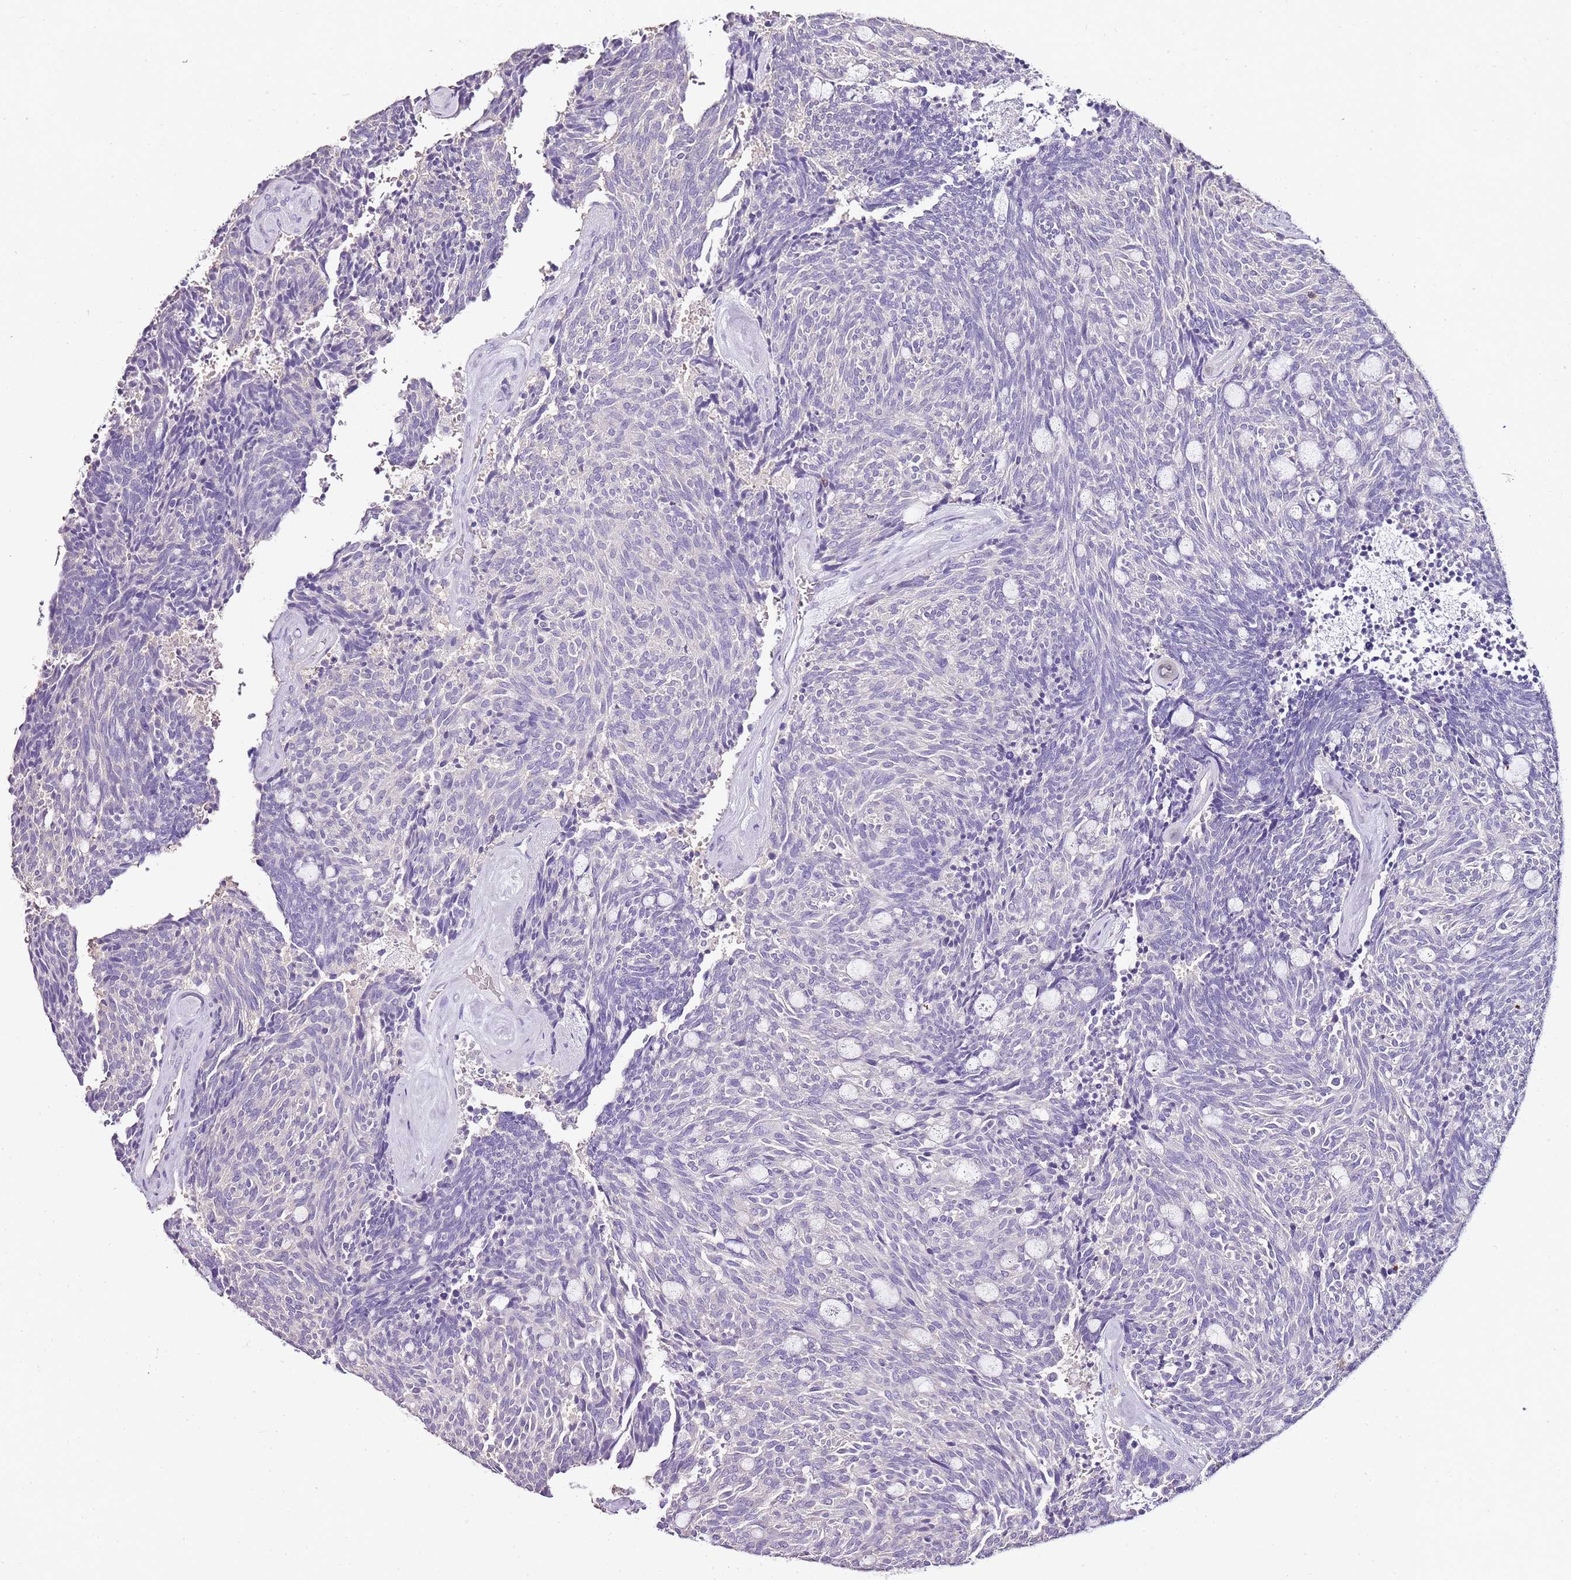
{"staining": {"intensity": "negative", "quantity": "none", "location": "none"}, "tissue": "carcinoid", "cell_type": "Tumor cells", "image_type": "cancer", "snomed": [{"axis": "morphology", "description": "Carcinoid, malignant, NOS"}, {"axis": "topography", "description": "Pancreas"}], "caption": "Tumor cells show no significant protein positivity in carcinoid.", "gene": "ZBP1", "patient": {"sex": "female", "age": 54}}